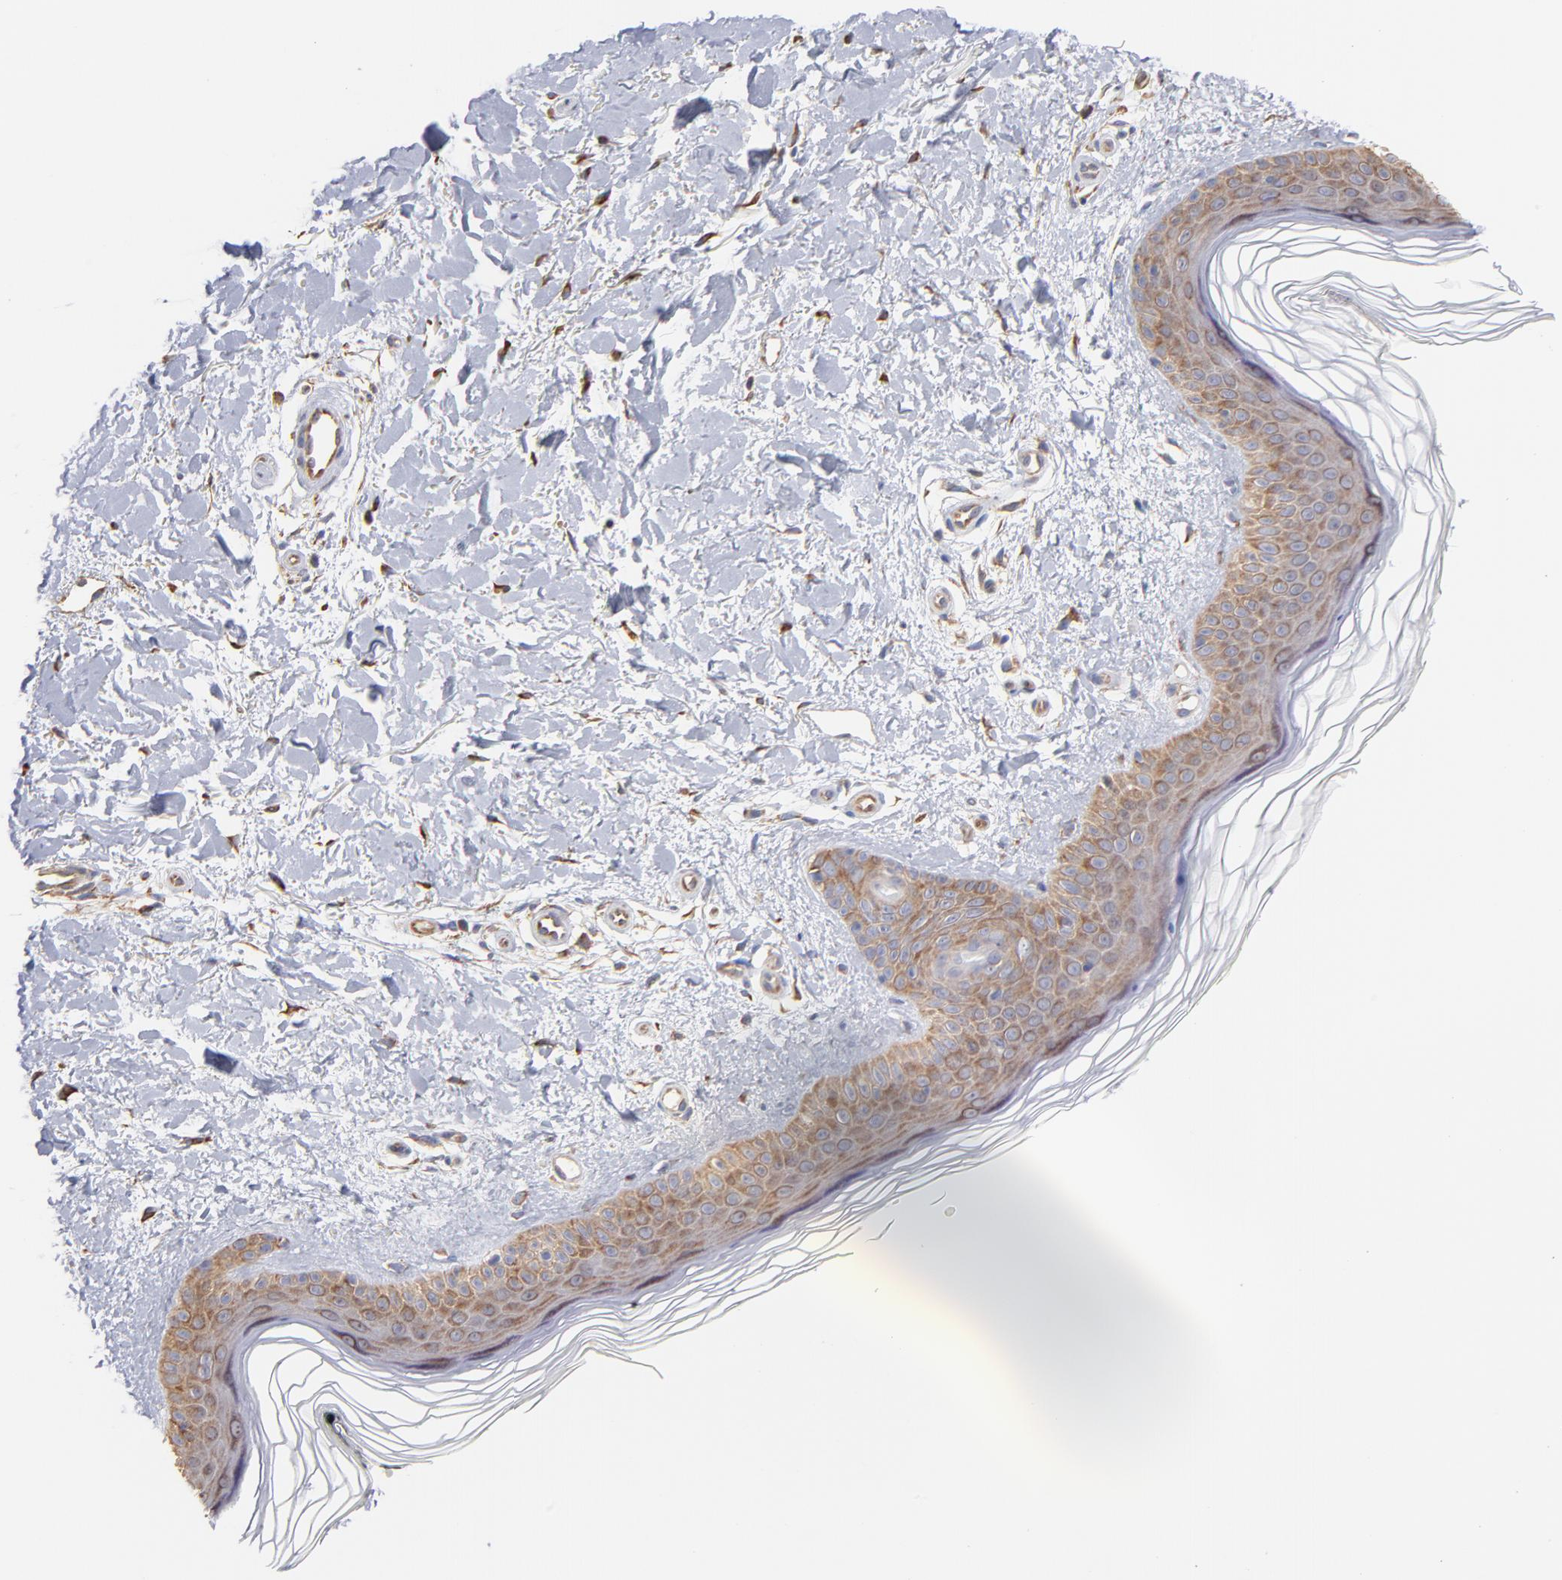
{"staining": {"intensity": "moderate", "quantity": ">75%", "location": "cytoplasmic/membranous"}, "tissue": "skin", "cell_type": "Fibroblasts", "image_type": "normal", "snomed": [{"axis": "morphology", "description": "Normal tissue, NOS"}, {"axis": "topography", "description": "Skin"}], "caption": "Skin stained with DAB immunohistochemistry shows medium levels of moderate cytoplasmic/membranous expression in approximately >75% of fibroblasts.", "gene": "RPL9", "patient": {"sex": "female", "age": 19}}